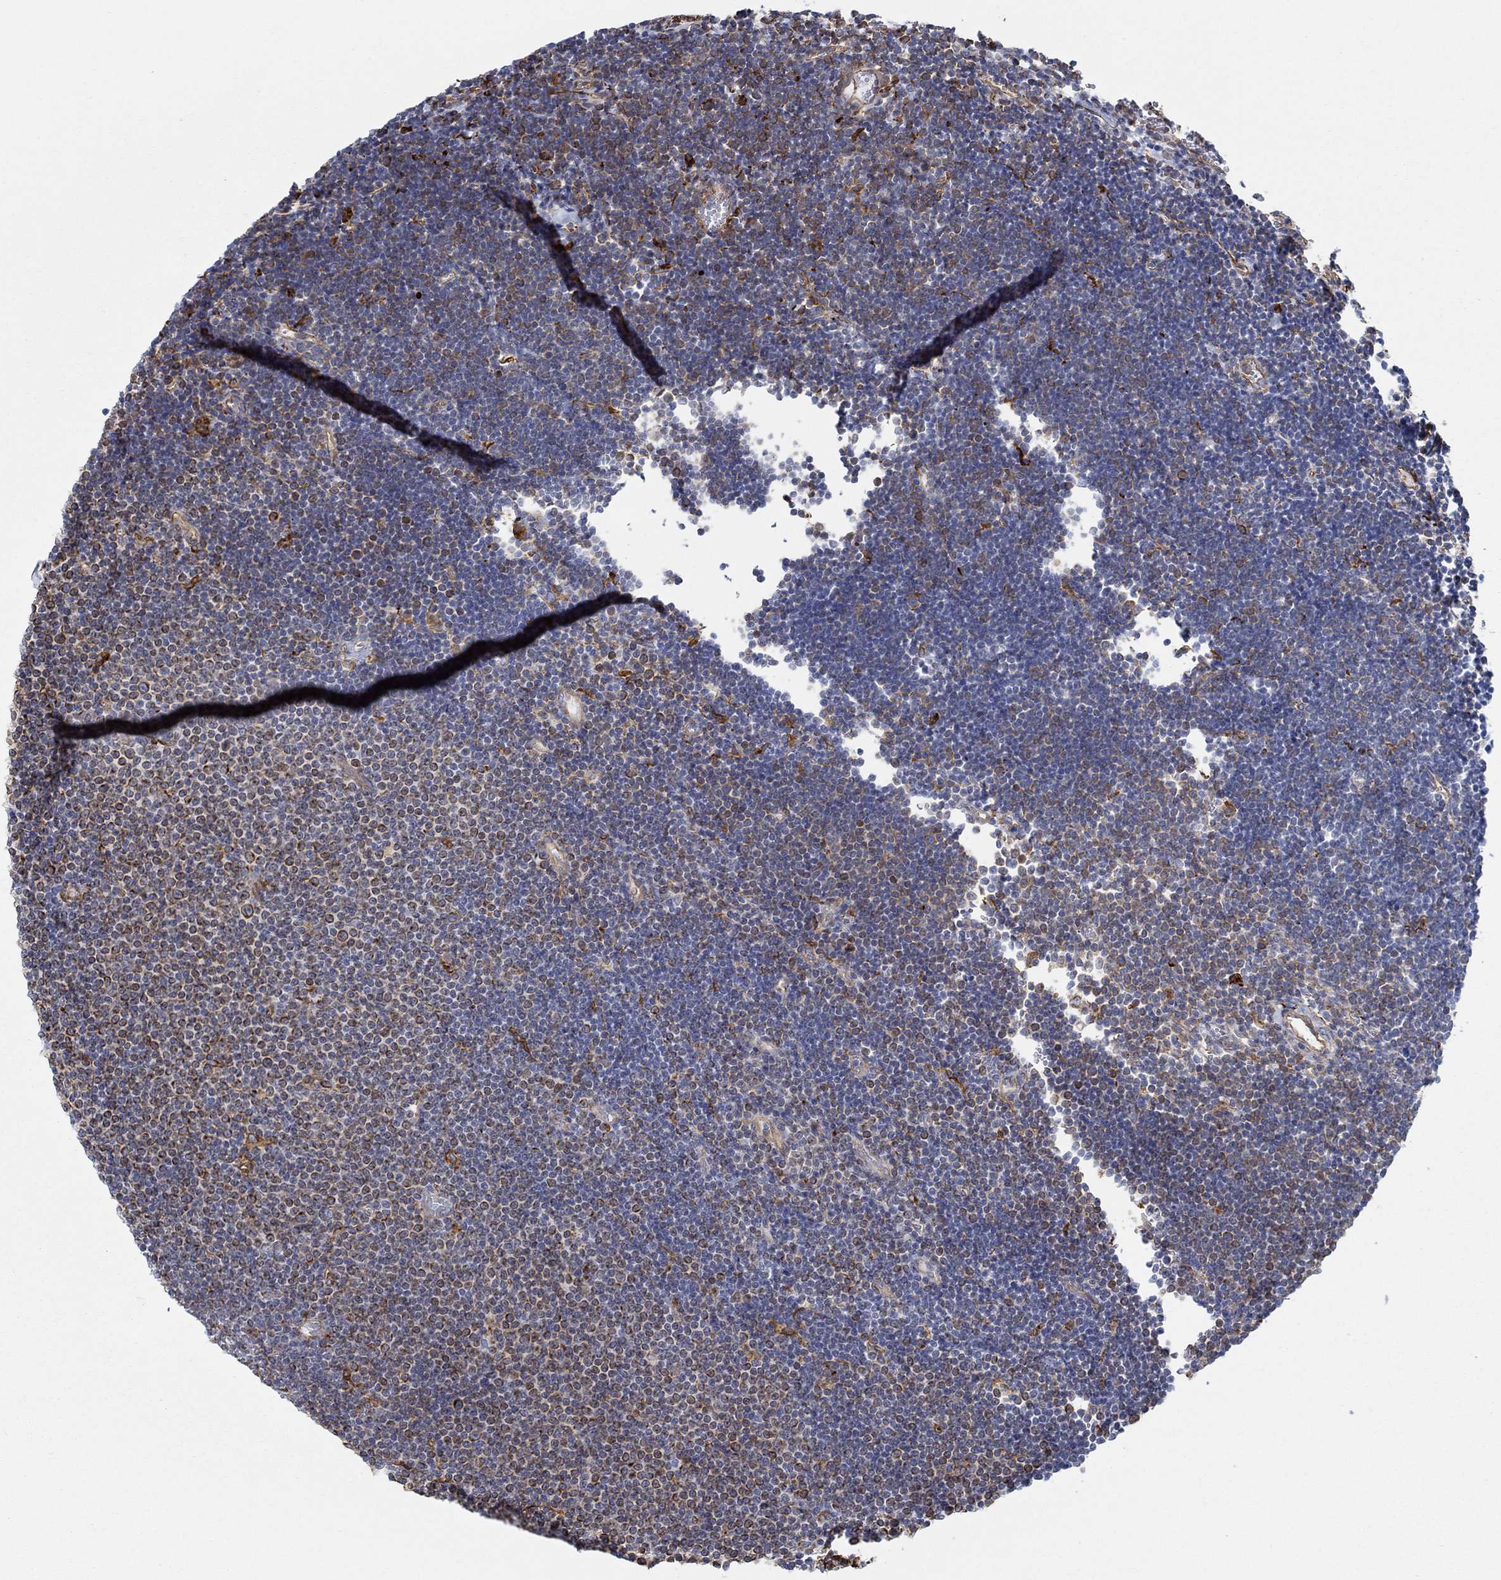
{"staining": {"intensity": "strong", "quantity": "<25%", "location": "cytoplasmic/membranous"}, "tissue": "lymphoma", "cell_type": "Tumor cells", "image_type": "cancer", "snomed": [{"axis": "morphology", "description": "Malignant lymphoma, non-Hodgkin's type, Low grade"}, {"axis": "topography", "description": "Brain"}], "caption": "Protein staining reveals strong cytoplasmic/membranous positivity in about <25% of tumor cells in lymphoma.", "gene": "STC2", "patient": {"sex": "female", "age": 66}}